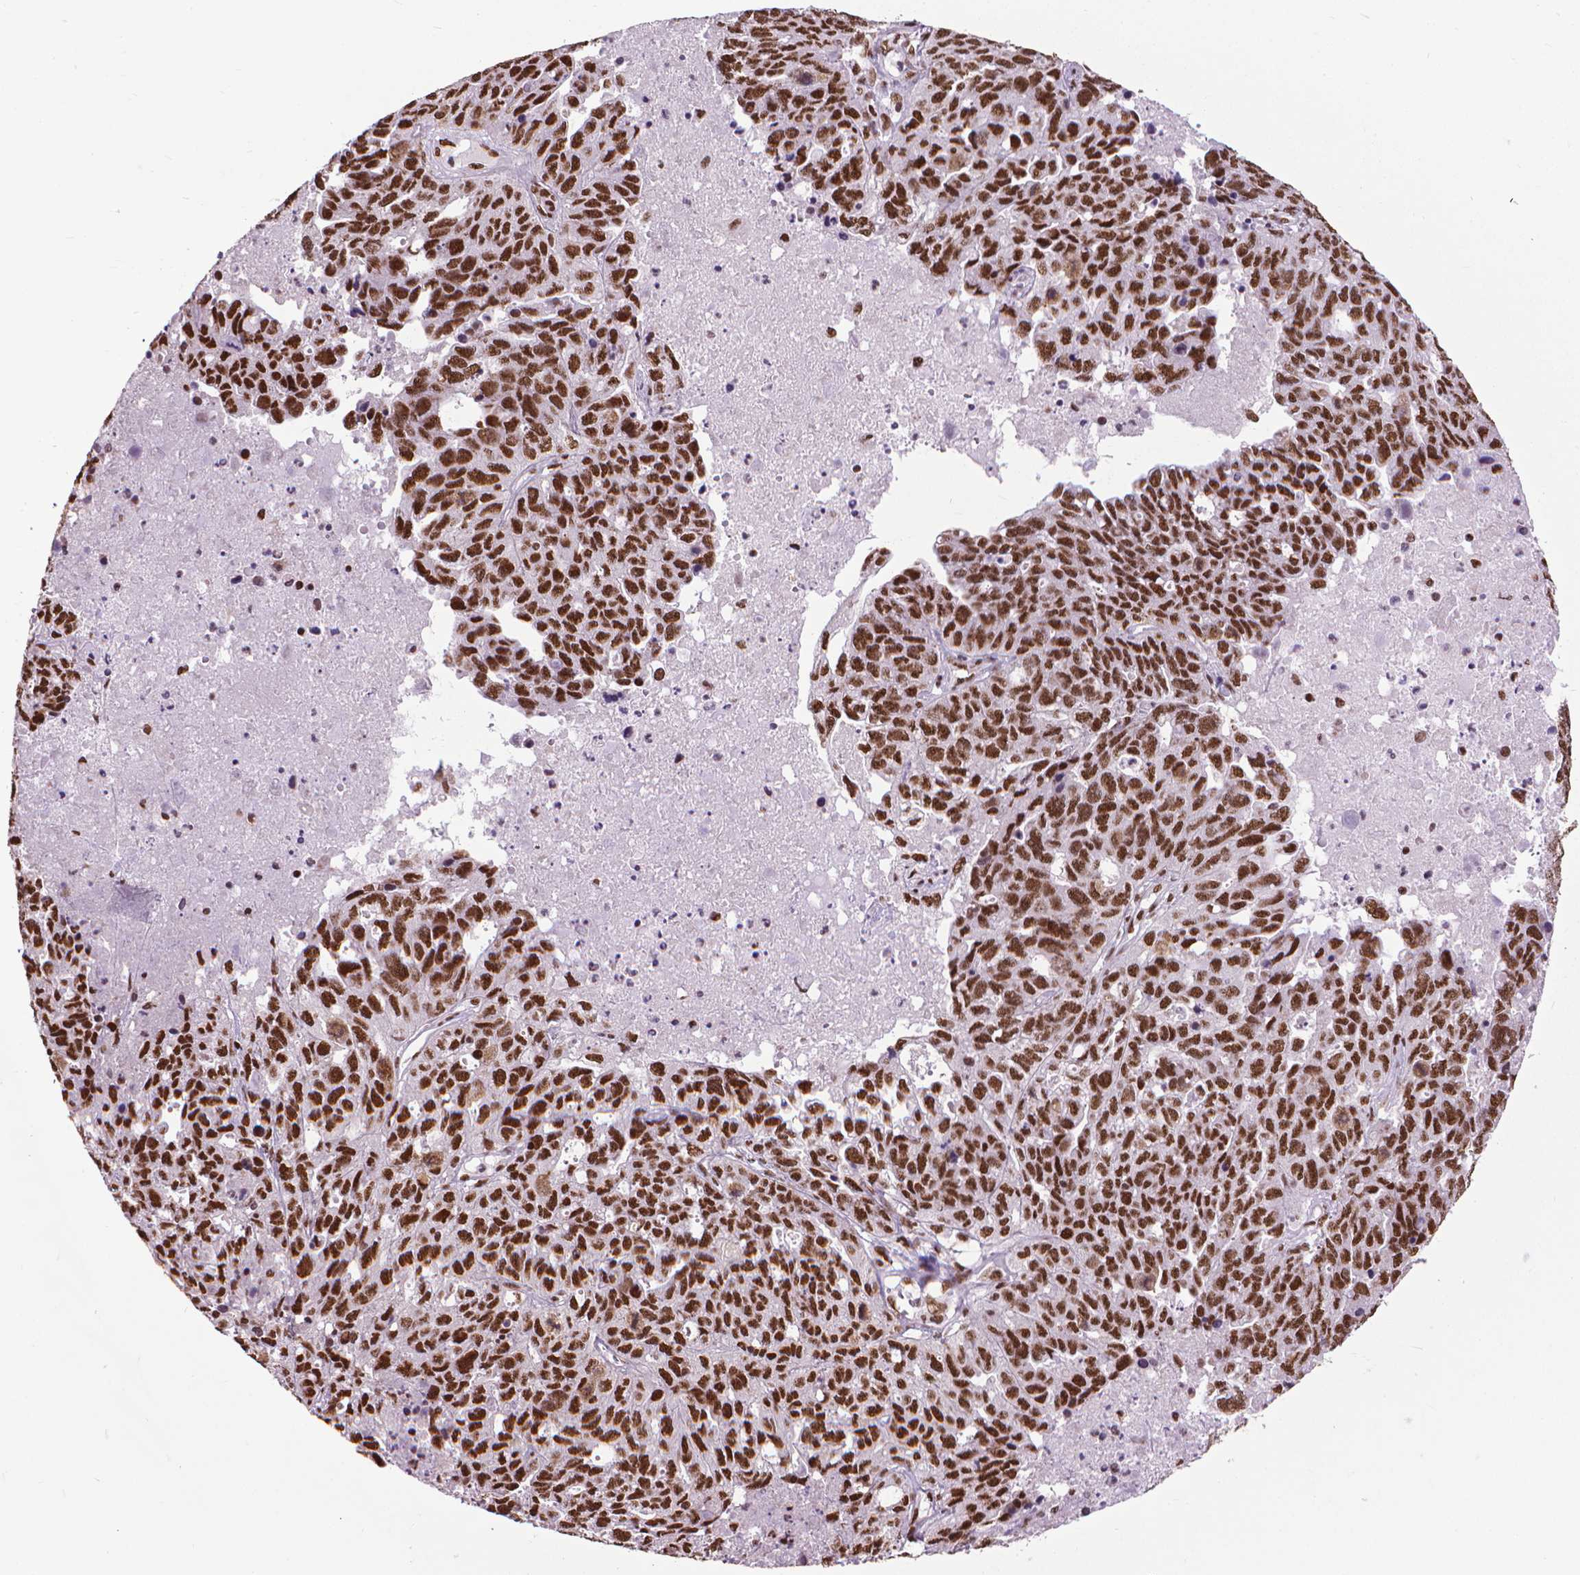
{"staining": {"intensity": "strong", "quantity": ">75%", "location": "nuclear"}, "tissue": "ovarian cancer", "cell_type": "Tumor cells", "image_type": "cancer", "snomed": [{"axis": "morphology", "description": "Cystadenocarcinoma, serous, NOS"}, {"axis": "topography", "description": "Ovary"}], "caption": "Immunohistochemical staining of human ovarian cancer (serous cystadenocarcinoma) reveals high levels of strong nuclear protein staining in about >75% of tumor cells.", "gene": "AKAP8", "patient": {"sex": "female", "age": 71}}